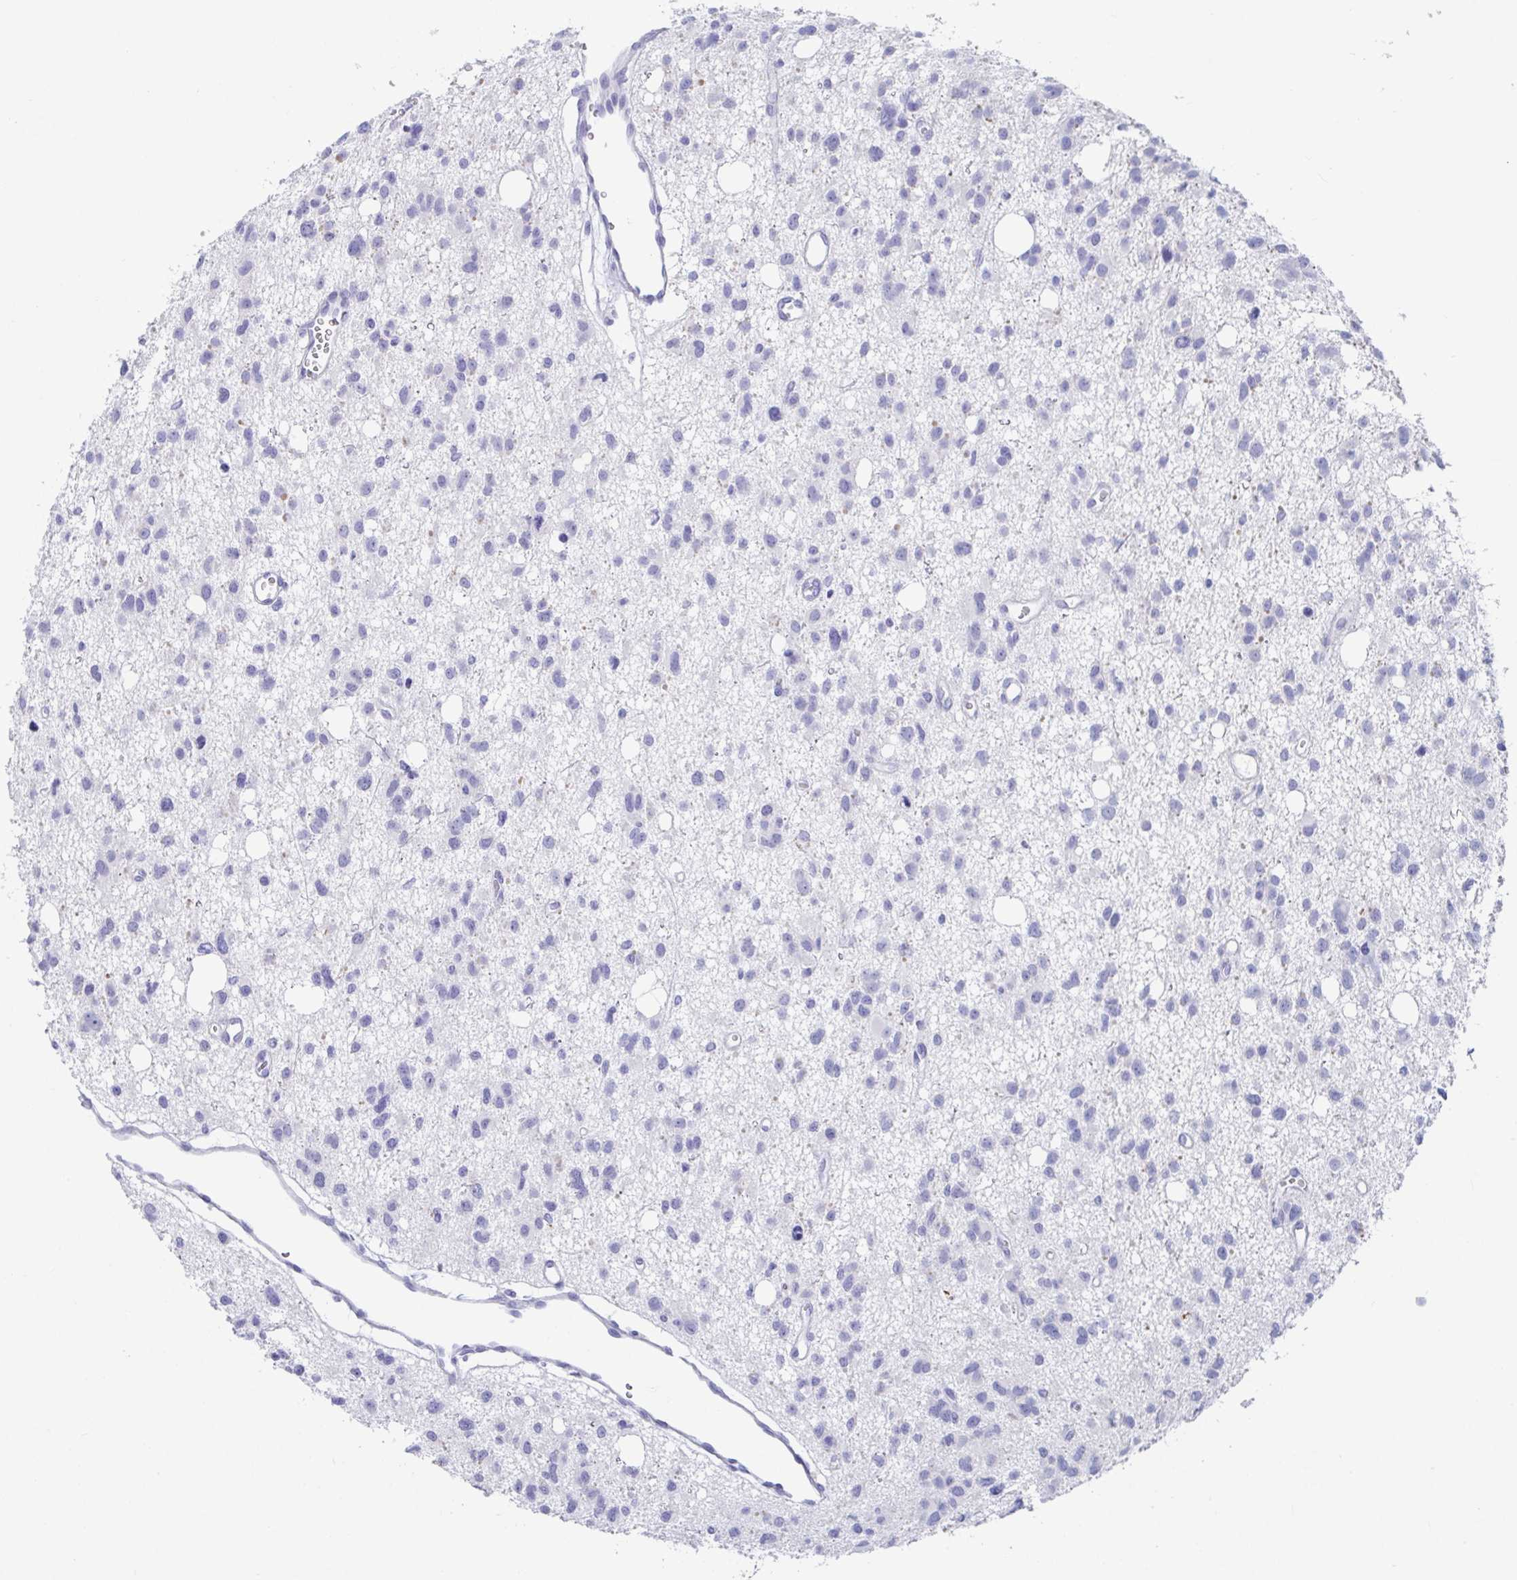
{"staining": {"intensity": "negative", "quantity": "none", "location": "none"}, "tissue": "glioma", "cell_type": "Tumor cells", "image_type": "cancer", "snomed": [{"axis": "morphology", "description": "Glioma, malignant, High grade"}, {"axis": "topography", "description": "Brain"}], "caption": "Tumor cells show no significant protein staining in glioma.", "gene": "PLA2G1B", "patient": {"sex": "male", "age": 23}}